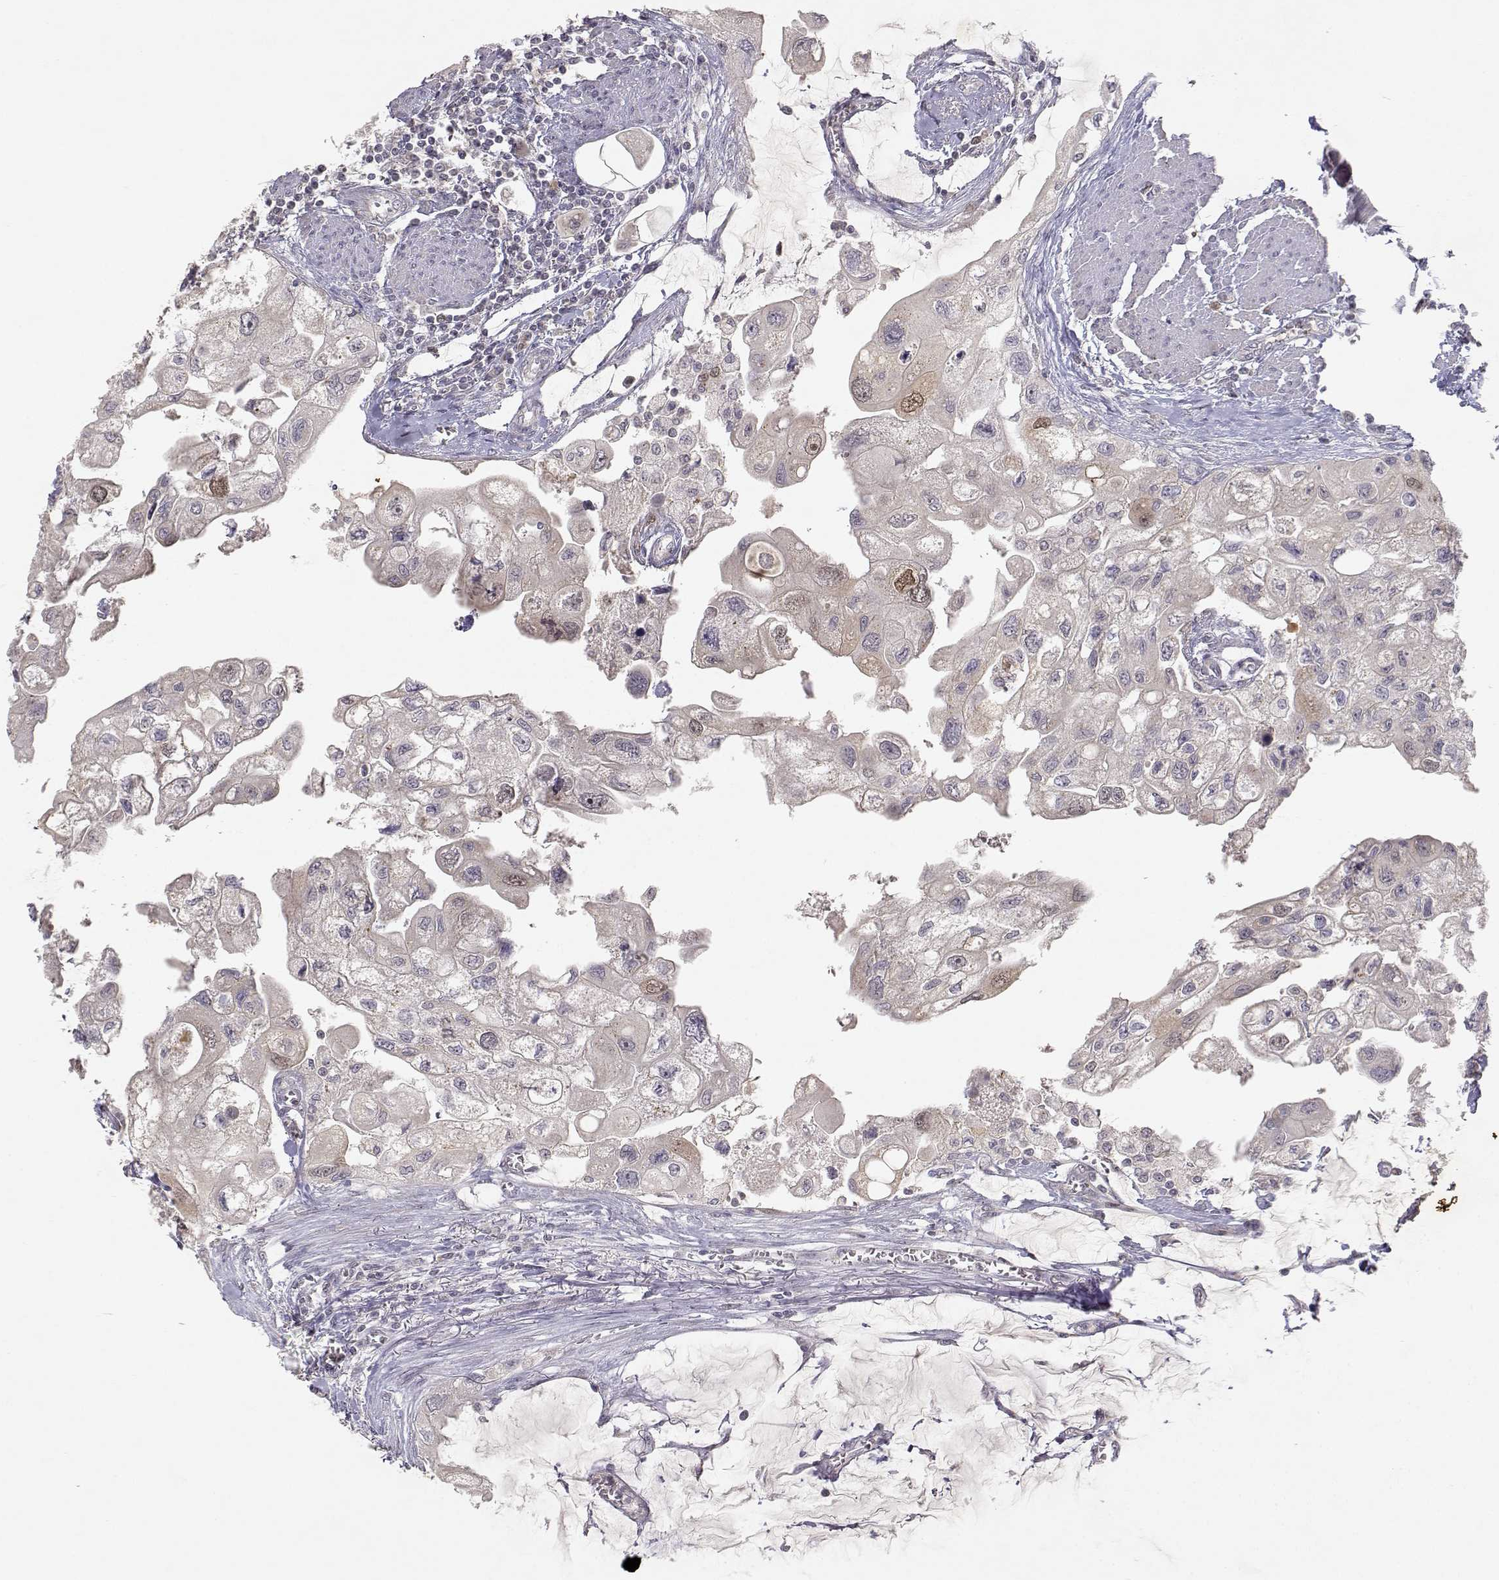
{"staining": {"intensity": "weak", "quantity": ">75%", "location": "cytoplasmic/membranous"}, "tissue": "urothelial cancer", "cell_type": "Tumor cells", "image_type": "cancer", "snomed": [{"axis": "morphology", "description": "Urothelial carcinoma, High grade"}, {"axis": "topography", "description": "Urinary bladder"}], "caption": "Immunohistochemistry (DAB (3,3'-diaminobenzidine)) staining of urothelial carcinoma (high-grade) displays weak cytoplasmic/membranous protein staining in about >75% of tumor cells. (DAB (3,3'-diaminobenzidine) IHC with brightfield microscopy, high magnification).", "gene": "RAD51", "patient": {"sex": "male", "age": 59}}